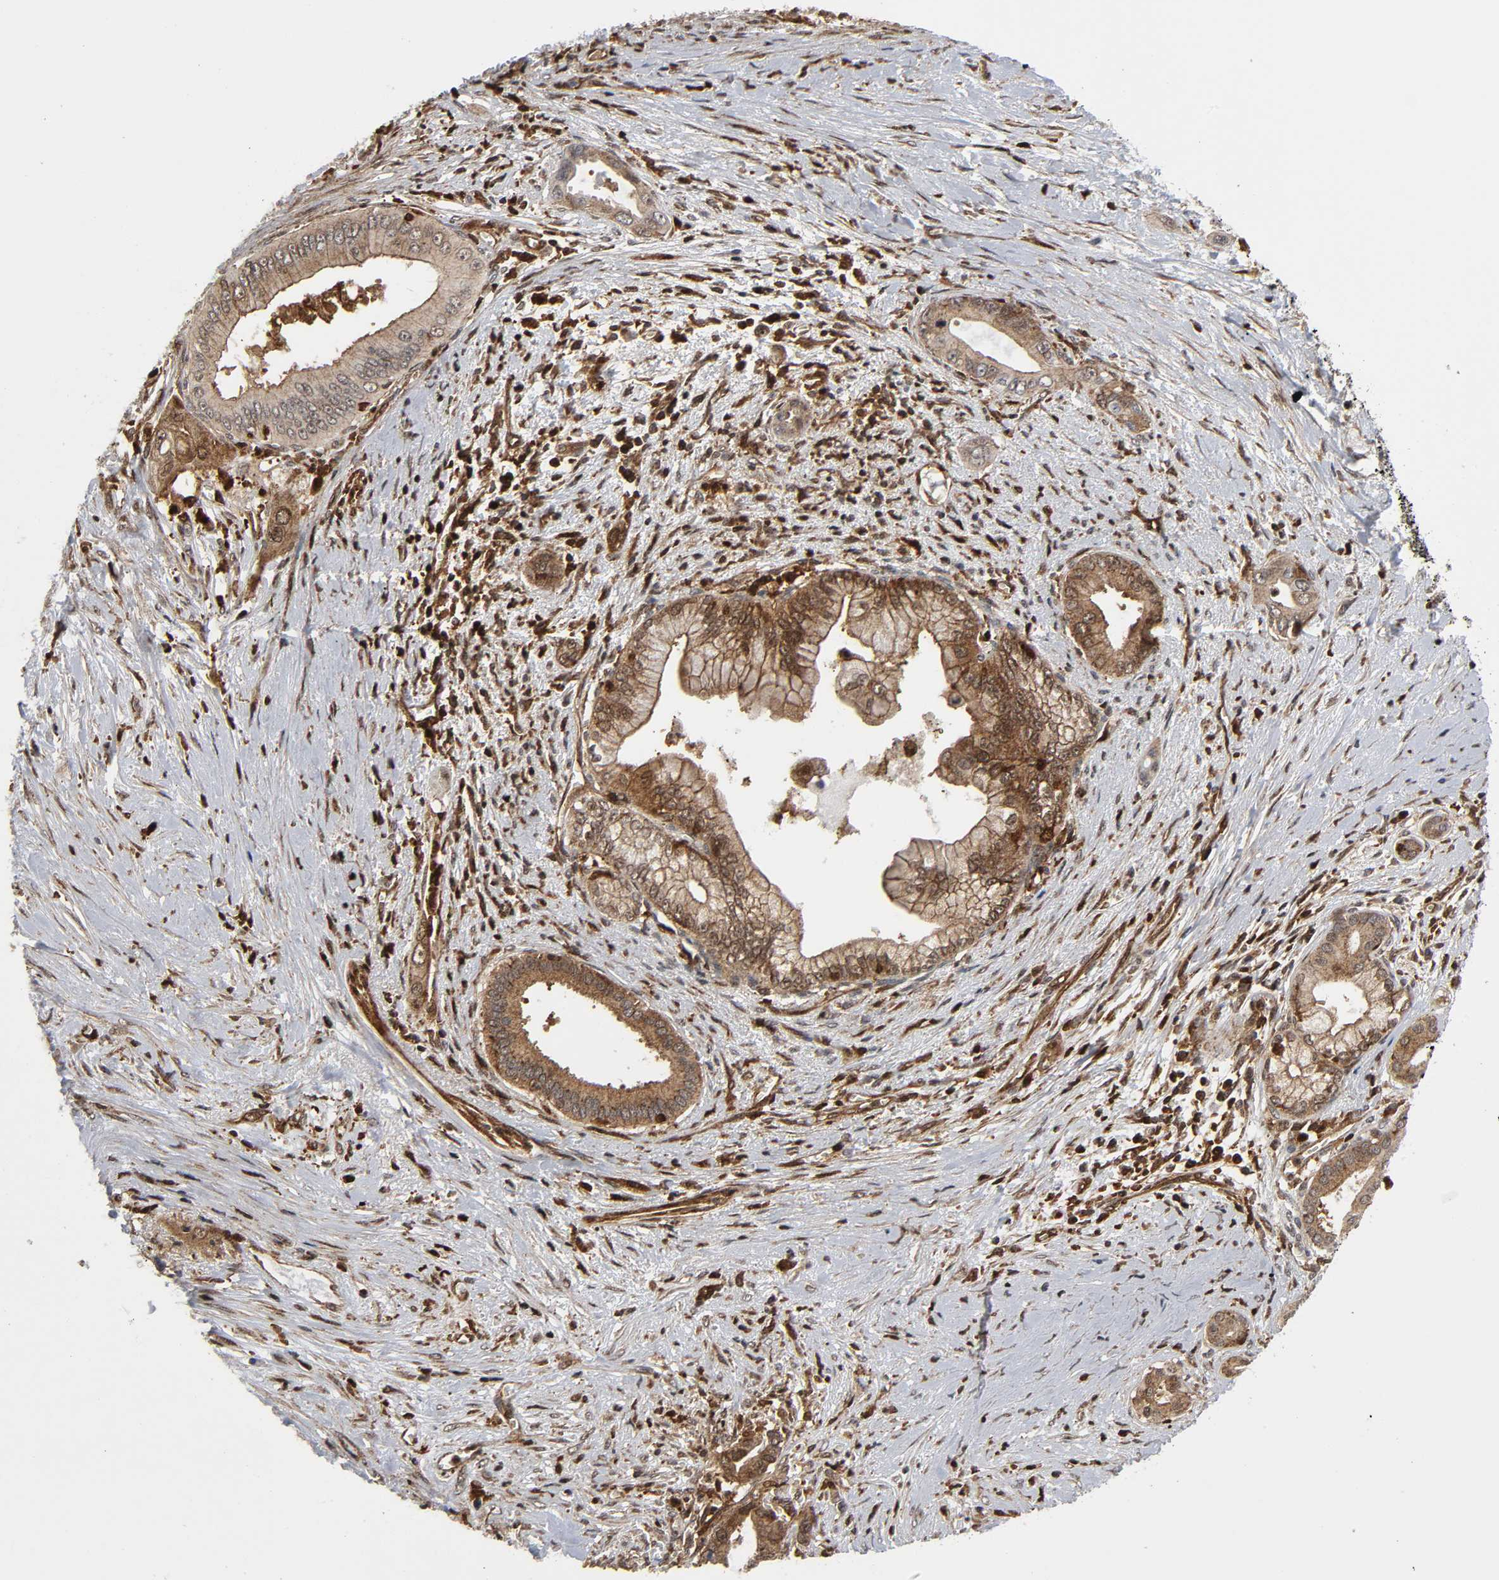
{"staining": {"intensity": "strong", "quantity": ">75%", "location": "cytoplasmic/membranous,nuclear"}, "tissue": "pancreatic cancer", "cell_type": "Tumor cells", "image_type": "cancer", "snomed": [{"axis": "morphology", "description": "Adenocarcinoma, NOS"}, {"axis": "topography", "description": "Pancreas"}], "caption": "DAB (3,3'-diaminobenzidine) immunohistochemical staining of pancreatic adenocarcinoma displays strong cytoplasmic/membranous and nuclear protein staining in approximately >75% of tumor cells.", "gene": "MAPK1", "patient": {"sex": "male", "age": 59}}